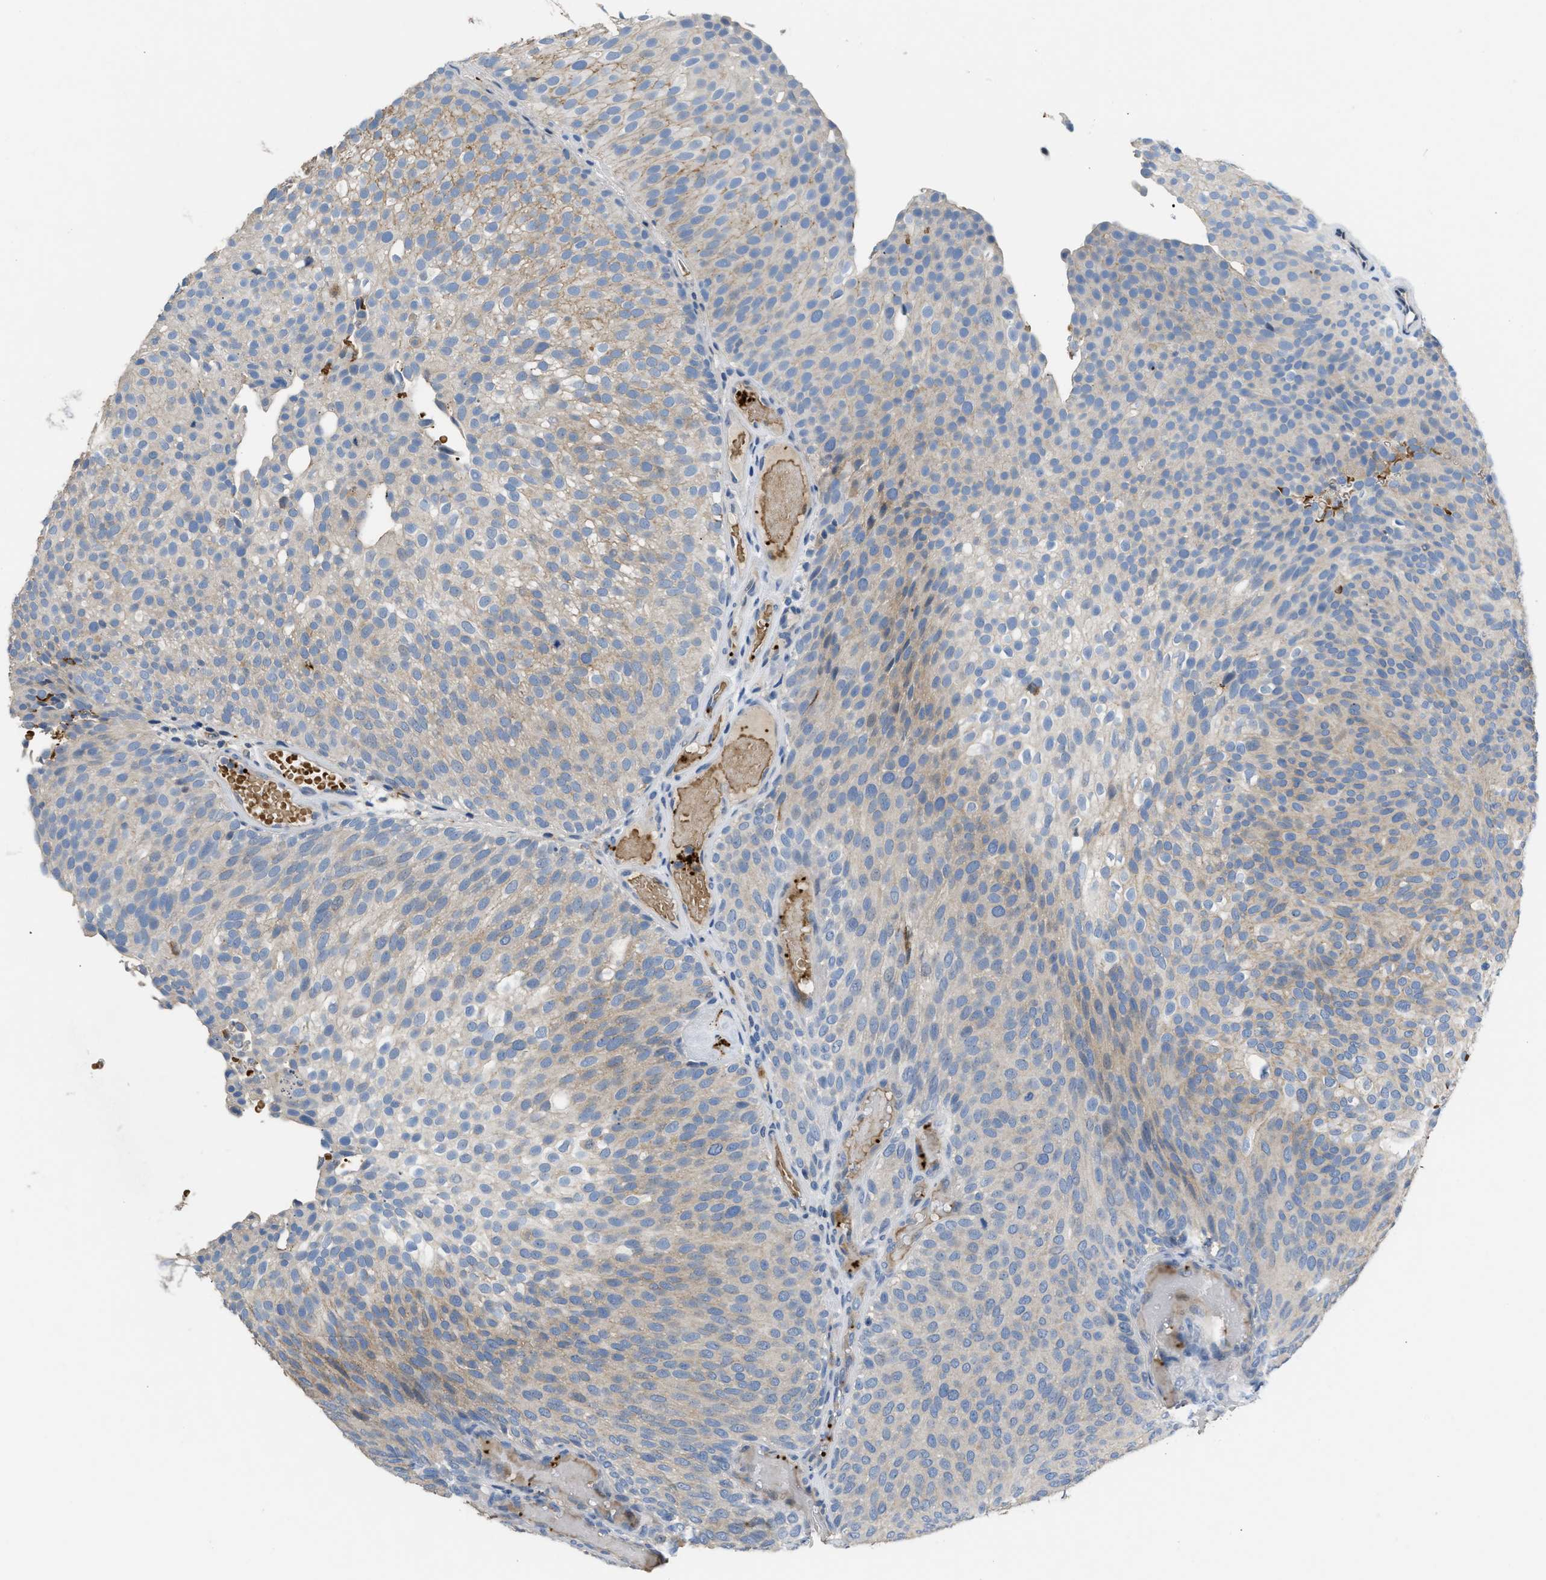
{"staining": {"intensity": "weak", "quantity": "25%-75%", "location": "cytoplasmic/membranous"}, "tissue": "urothelial cancer", "cell_type": "Tumor cells", "image_type": "cancer", "snomed": [{"axis": "morphology", "description": "Urothelial carcinoma, Low grade"}, {"axis": "topography", "description": "Urinary bladder"}], "caption": "This is an image of IHC staining of urothelial carcinoma (low-grade), which shows weak staining in the cytoplasmic/membranous of tumor cells.", "gene": "FGF18", "patient": {"sex": "male", "age": 78}}